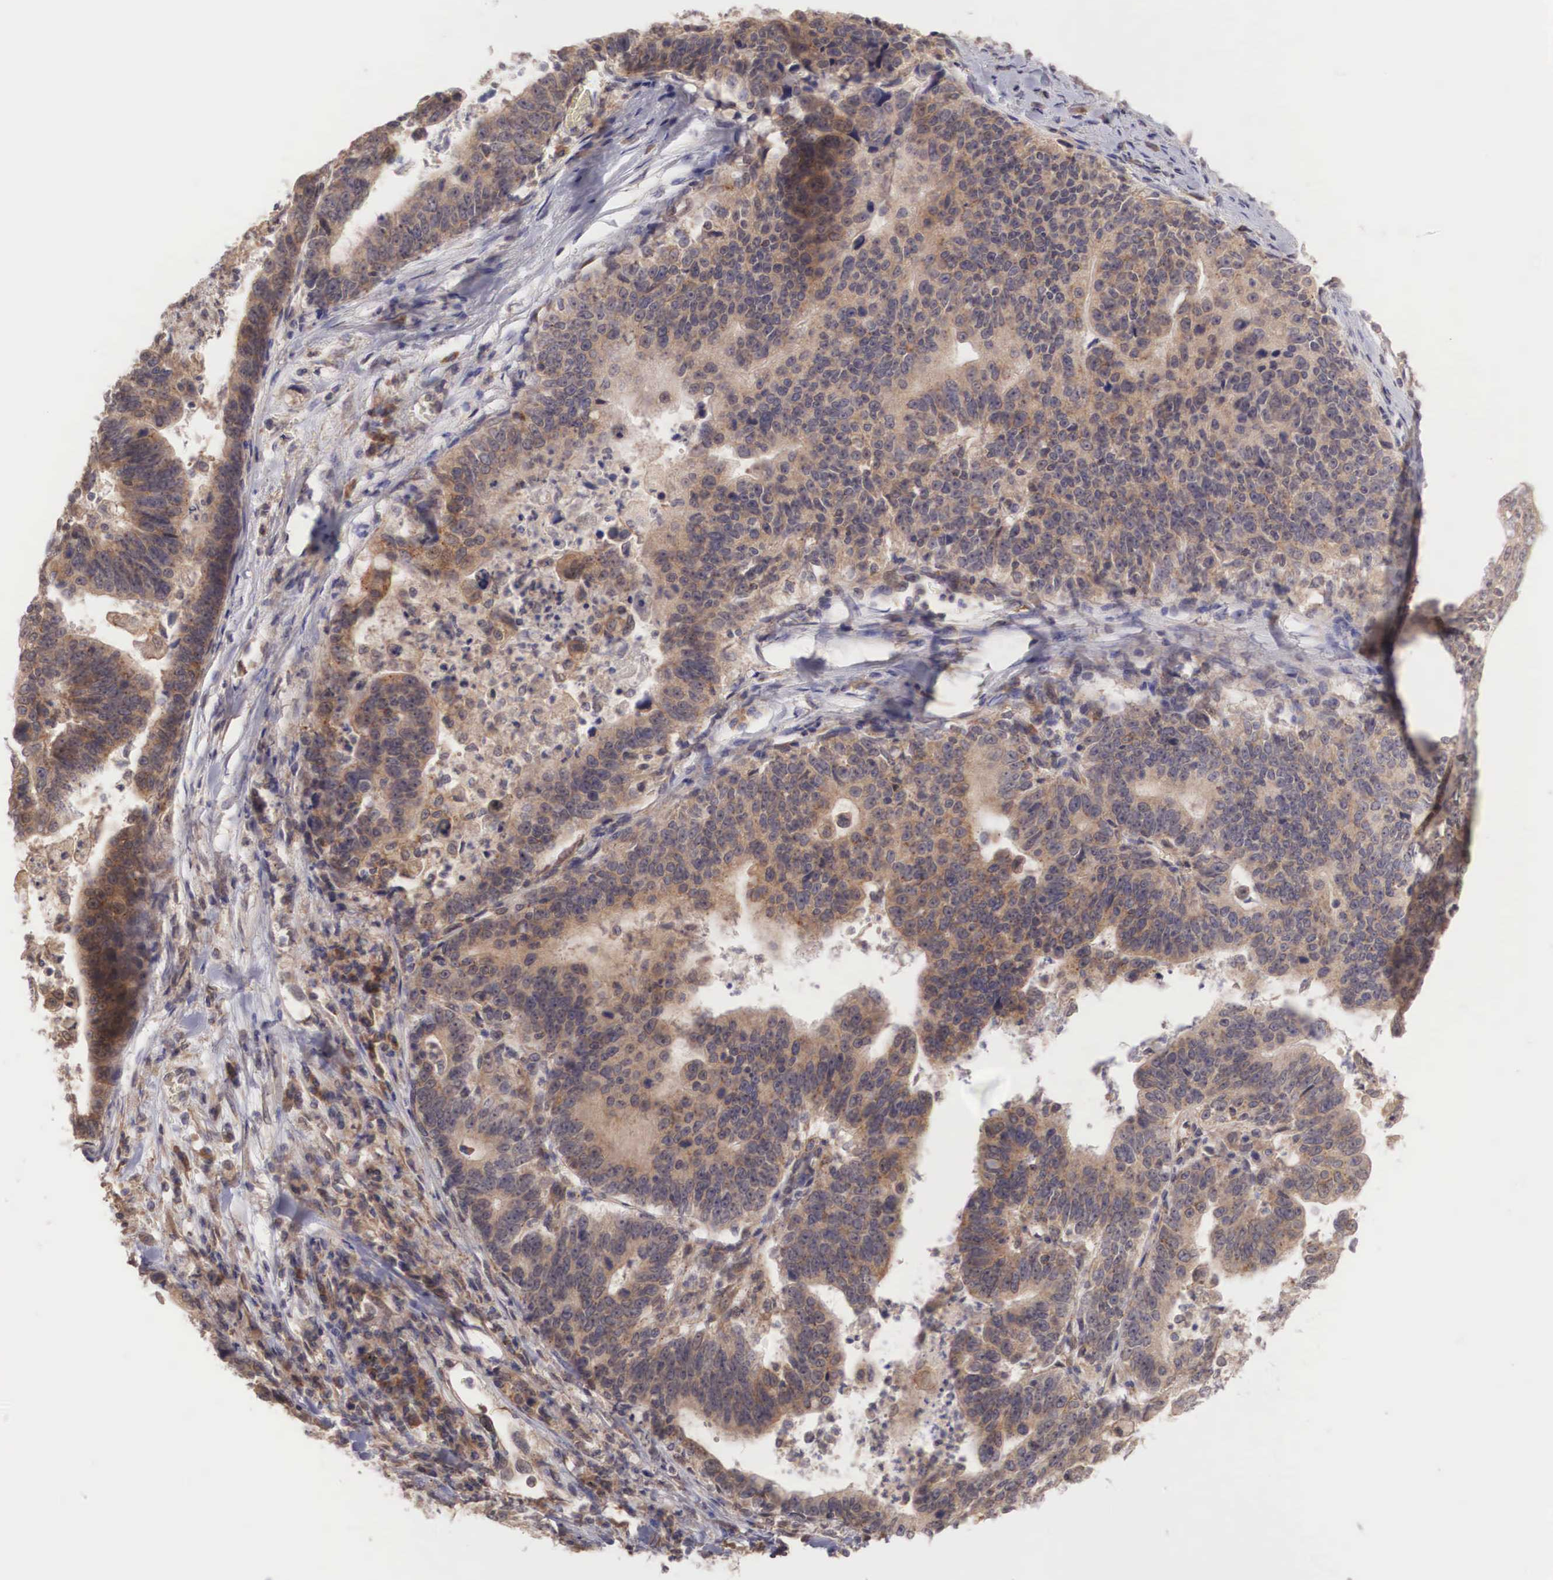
{"staining": {"intensity": "moderate", "quantity": ">75%", "location": "cytoplasmic/membranous"}, "tissue": "stomach cancer", "cell_type": "Tumor cells", "image_type": "cancer", "snomed": [{"axis": "morphology", "description": "Adenocarcinoma, NOS"}, {"axis": "topography", "description": "Stomach, upper"}], "caption": "Stomach cancer (adenocarcinoma) was stained to show a protein in brown. There is medium levels of moderate cytoplasmic/membranous staining in about >75% of tumor cells.", "gene": "DNAJB7", "patient": {"sex": "female", "age": 50}}